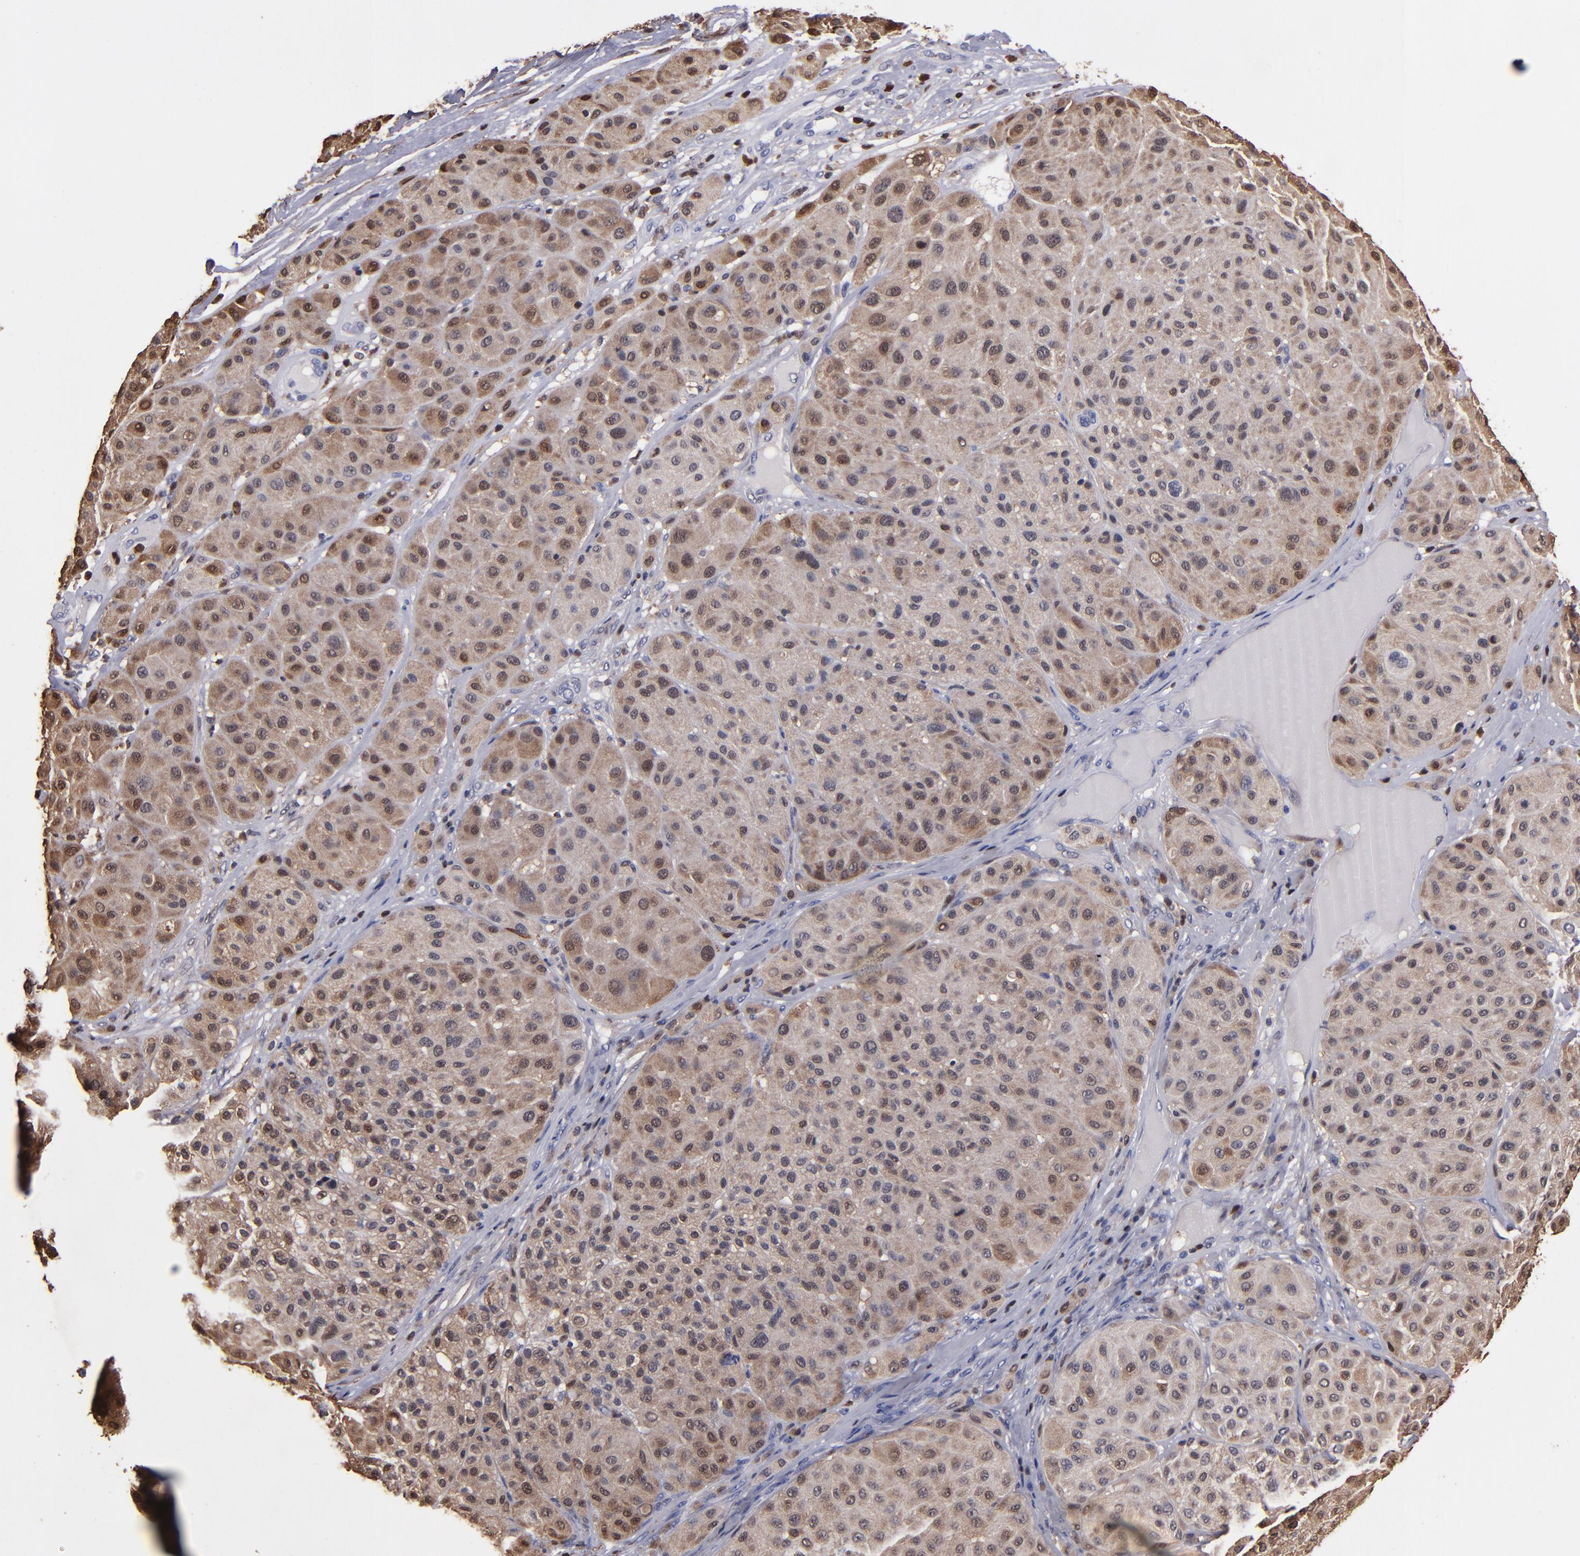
{"staining": {"intensity": "moderate", "quantity": ">75%", "location": "cytoplasmic/membranous,nuclear"}, "tissue": "melanoma", "cell_type": "Tumor cells", "image_type": "cancer", "snomed": [{"axis": "morphology", "description": "Normal tissue, NOS"}, {"axis": "morphology", "description": "Malignant melanoma, Metastatic site"}, {"axis": "topography", "description": "Skin"}], "caption": "The immunohistochemical stain highlights moderate cytoplasmic/membranous and nuclear staining in tumor cells of melanoma tissue.", "gene": "S100A4", "patient": {"sex": "male", "age": 41}}